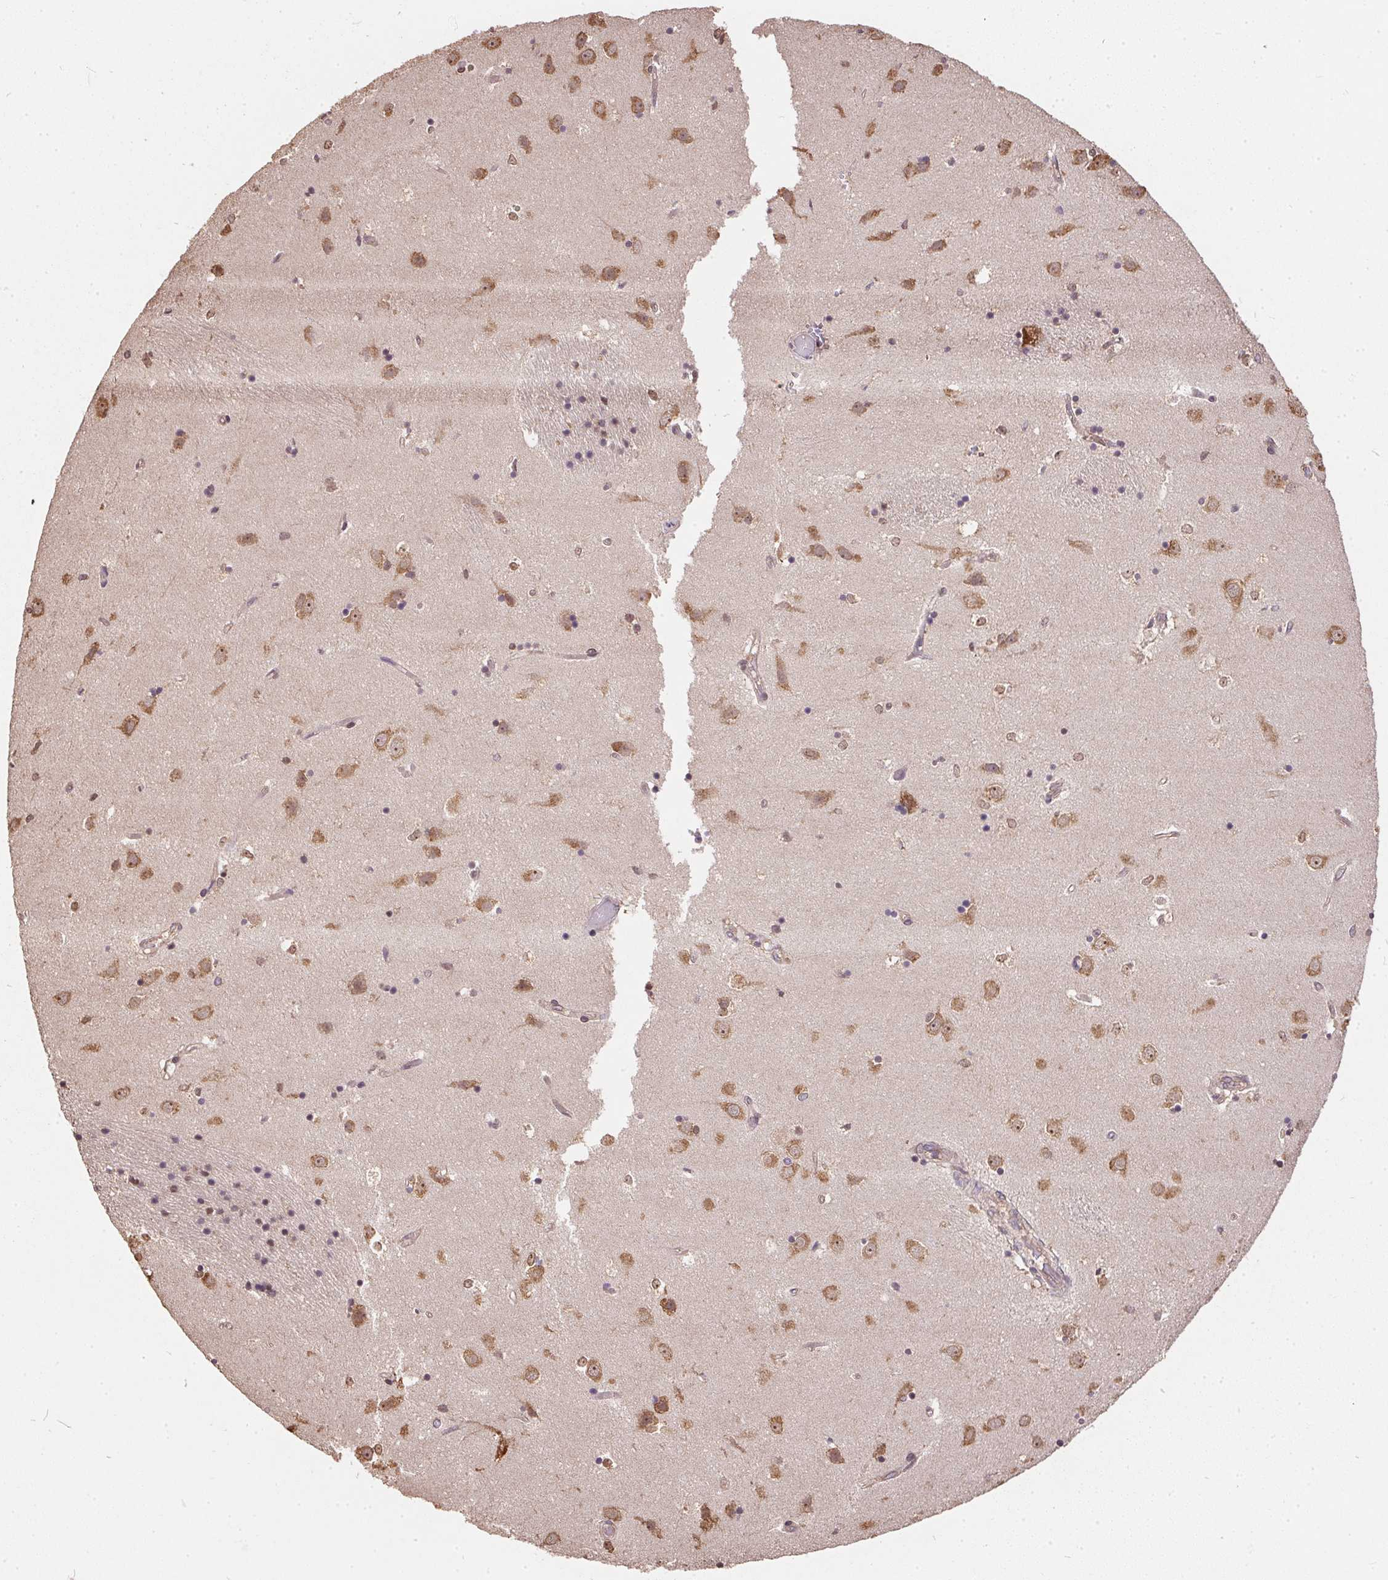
{"staining": {"intensity": "moderate", "quantity": "<25%", "location": "cytoplasmic/membranous"}, "tissue": "caudate", "cell_type": "Glial cells", "image_type": "normal", "snomed": [{"axis": "morphology", "description": "Normal tissue, NOS"}, {"axis": "topography", "description": "Lateral ventricle wall"}], "caption": "Caudate stained with immunohistochemistry demonstrates moderate cytoplasmic/membranous expression in approximately <25% of glial cells.", "gene": "EIF2S1", "patient": {"sex": "male", "age": 54}}